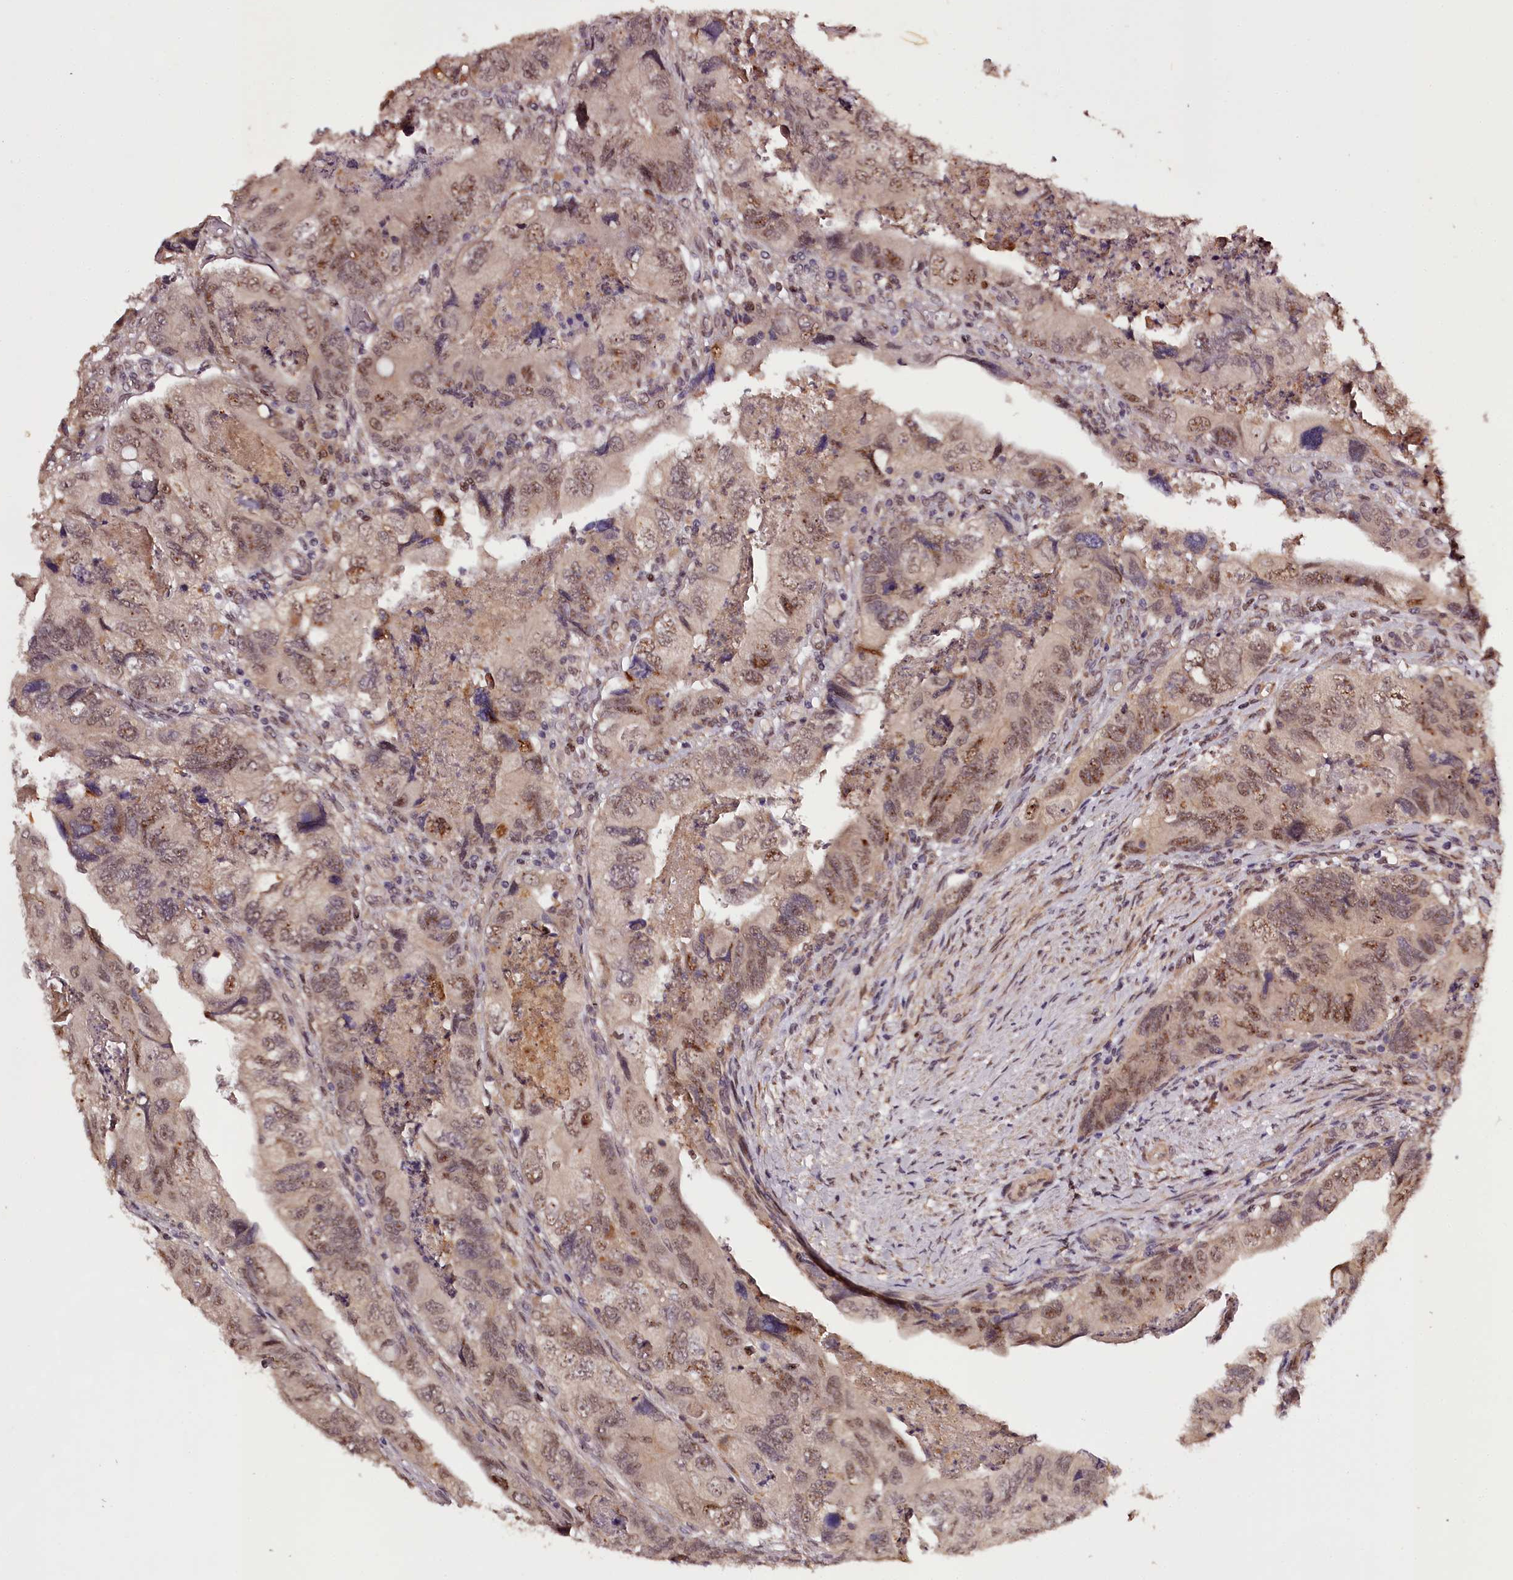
{"staining": {"intensity": "moderate", "quantity": ">75%", "location": "nuclear"}, "tissue": "colorectal cancer", "cell_type": "Tumor cells", "image_type": "cancer", "snomed": [{"axis": "morphology", "description": "Adenocarcinoma, NOS"}, {"axis": "topography", "description": "Rectum"}], "caption": "Immunohistochemistry (IHC) histopathology image of neoplastic tissue: human colorectal cancer stained using immunohistochemistry demonstrates medium levels of moderate protein expression localized specifically in the nuclear of tumor cells, appearing as a nuclear brown color.", "gene": "MAML3", "patient": {"sex": "male", "age": 63}}